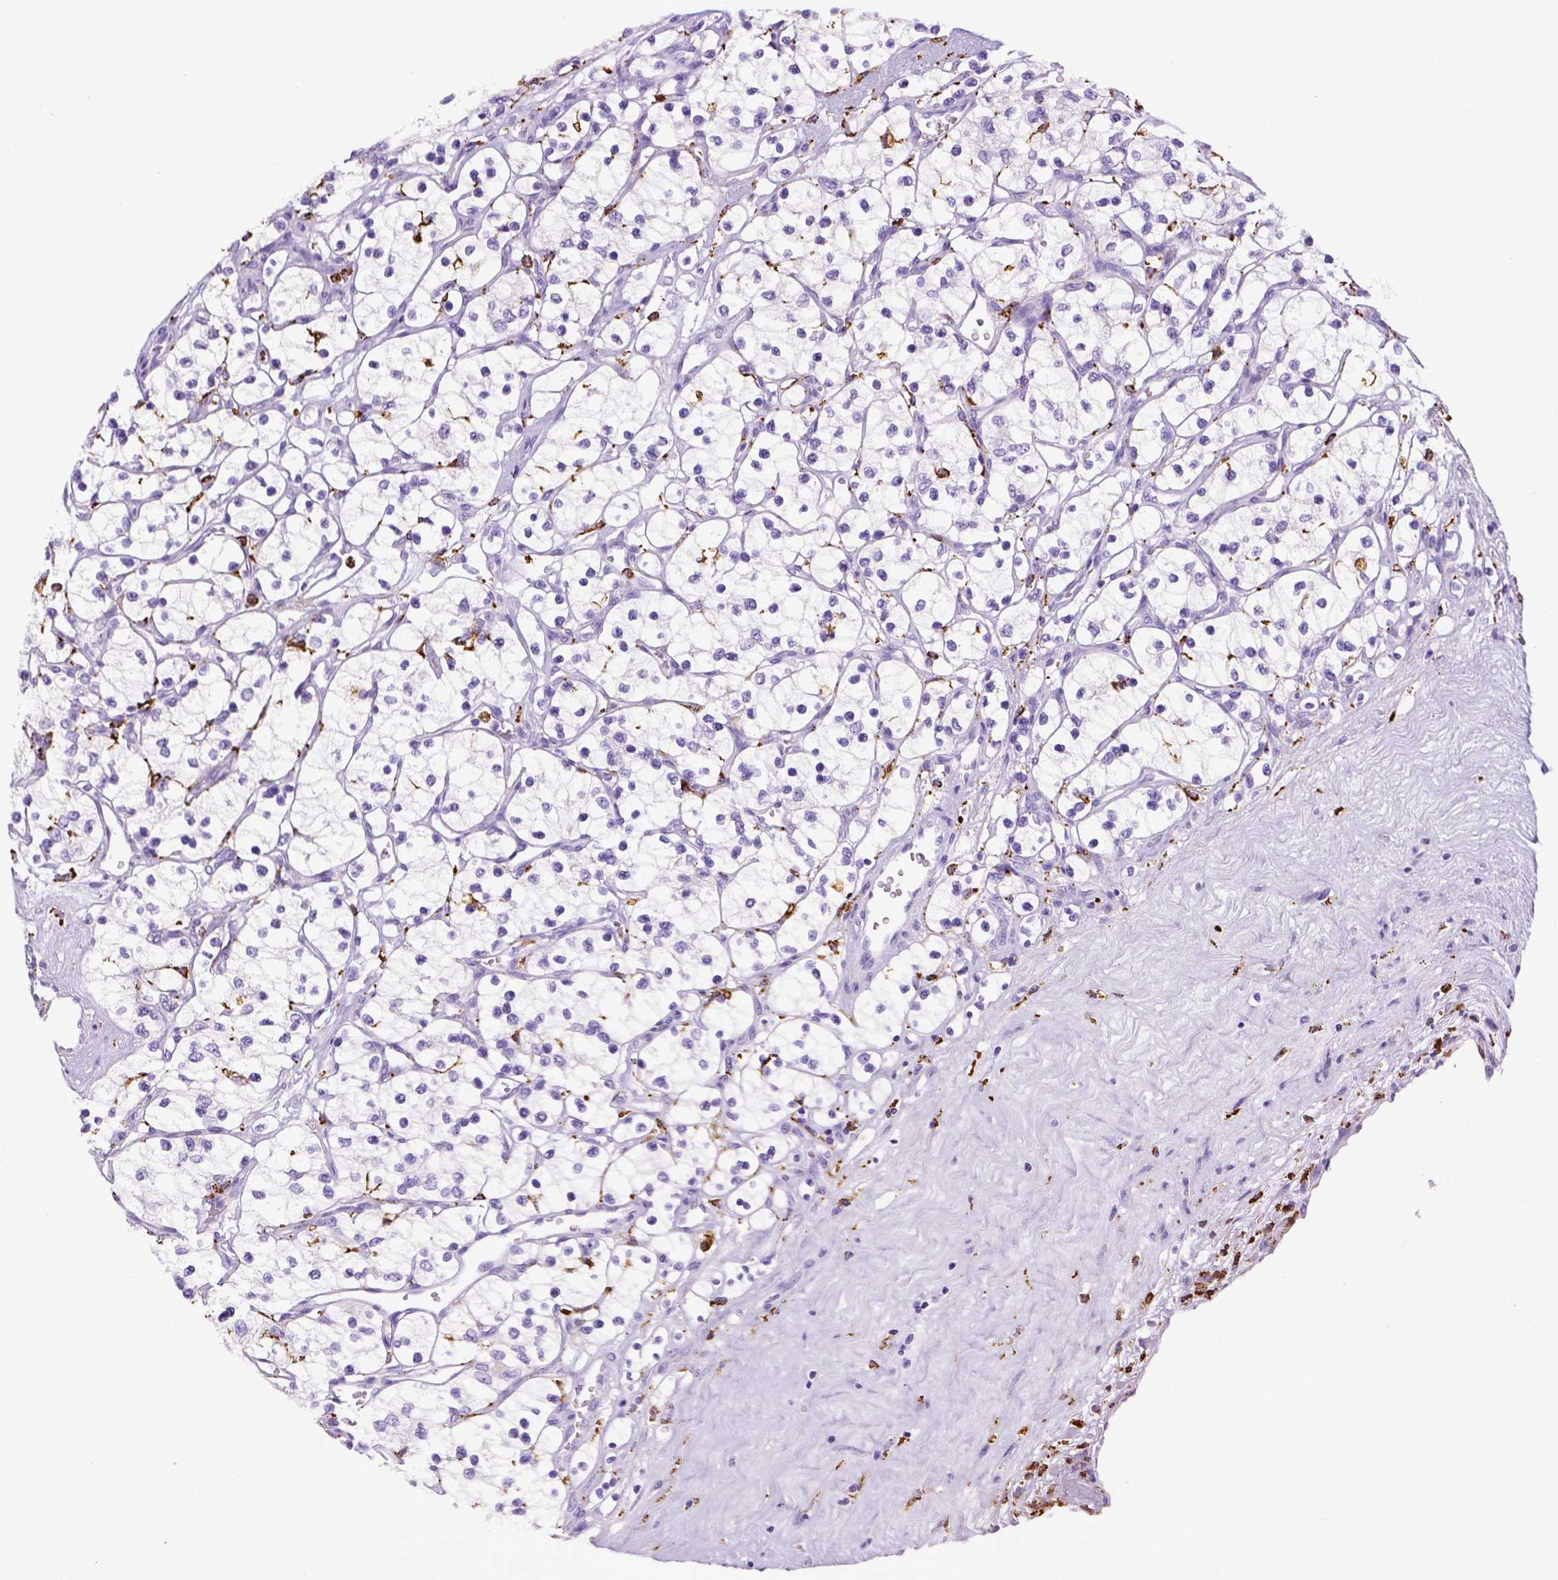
{"staining": {"intensity": "negative", "quantity": "none", "location": "none"}, "tissue": "renal cancer", "cell_type": "Tumor cells", "image_type": "cancer", "snomed": [{"axis": "morphology", "description": "Adenocarcinoma, NOS"}, {"axis": "topography", "description": "Kidney"}], "caption": "Tumor cells show no significant expression in renal adenocarcinoma.", "gene": "CD68", "patient": {"sex": "female", "age": 69}}